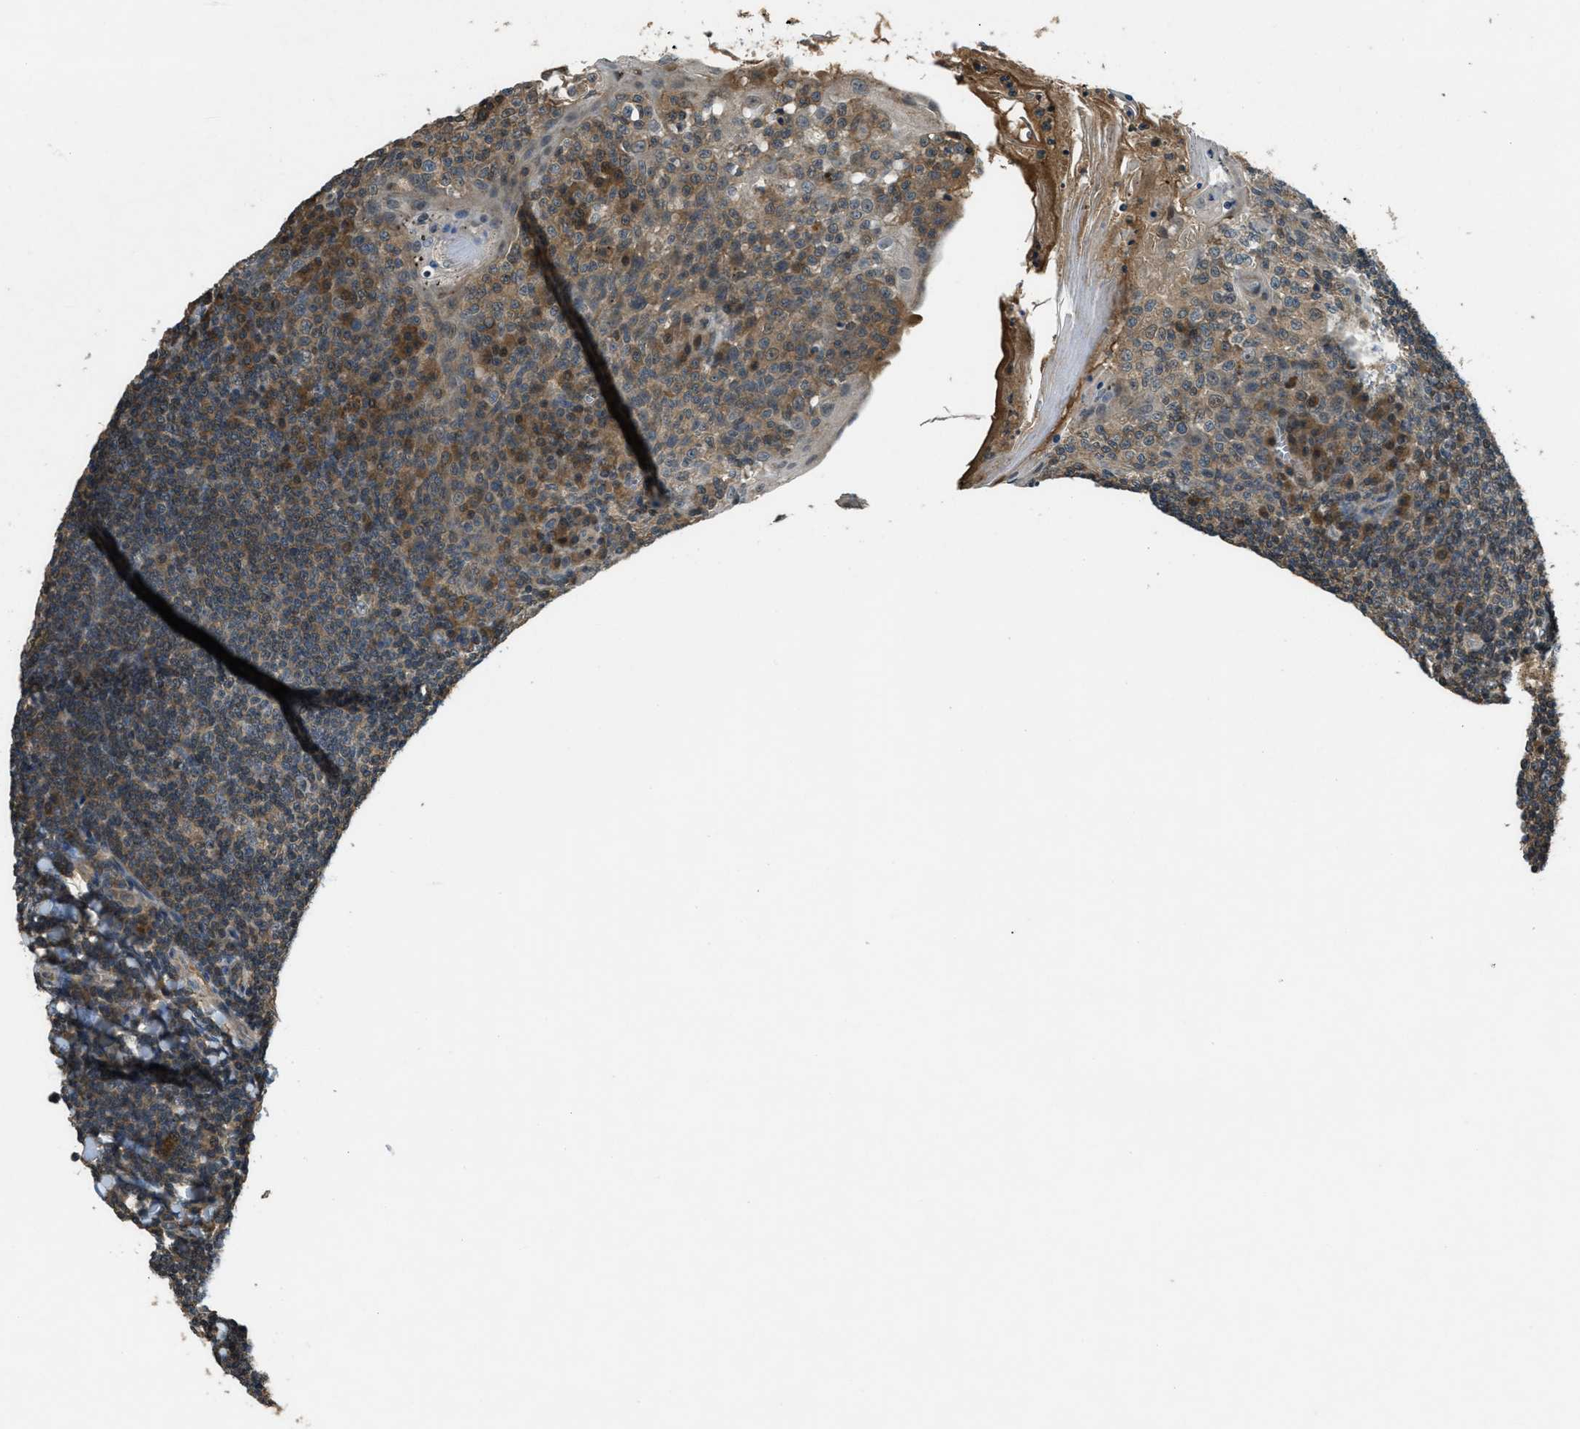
{"staining": {"intensity": "weak", "quantity": ">75%", "location": "cytoplasmic/membranous"}, "tissue": "tonsil", "cell_type": "Germinal center cells", "image_type": "normal", "snomed": [{"axis": "morphology", "description": "Normal tissue, NOS"}, {"axis": "topography", "description": "Tonsil"}], "caption": "Tonsil stained with a brown dye displays weak cytoplasmic/membranous positive staining in about >75% of germinal center cells.", "gene": "DUSP6", "patient": {"sex": "male", "age": 31}}